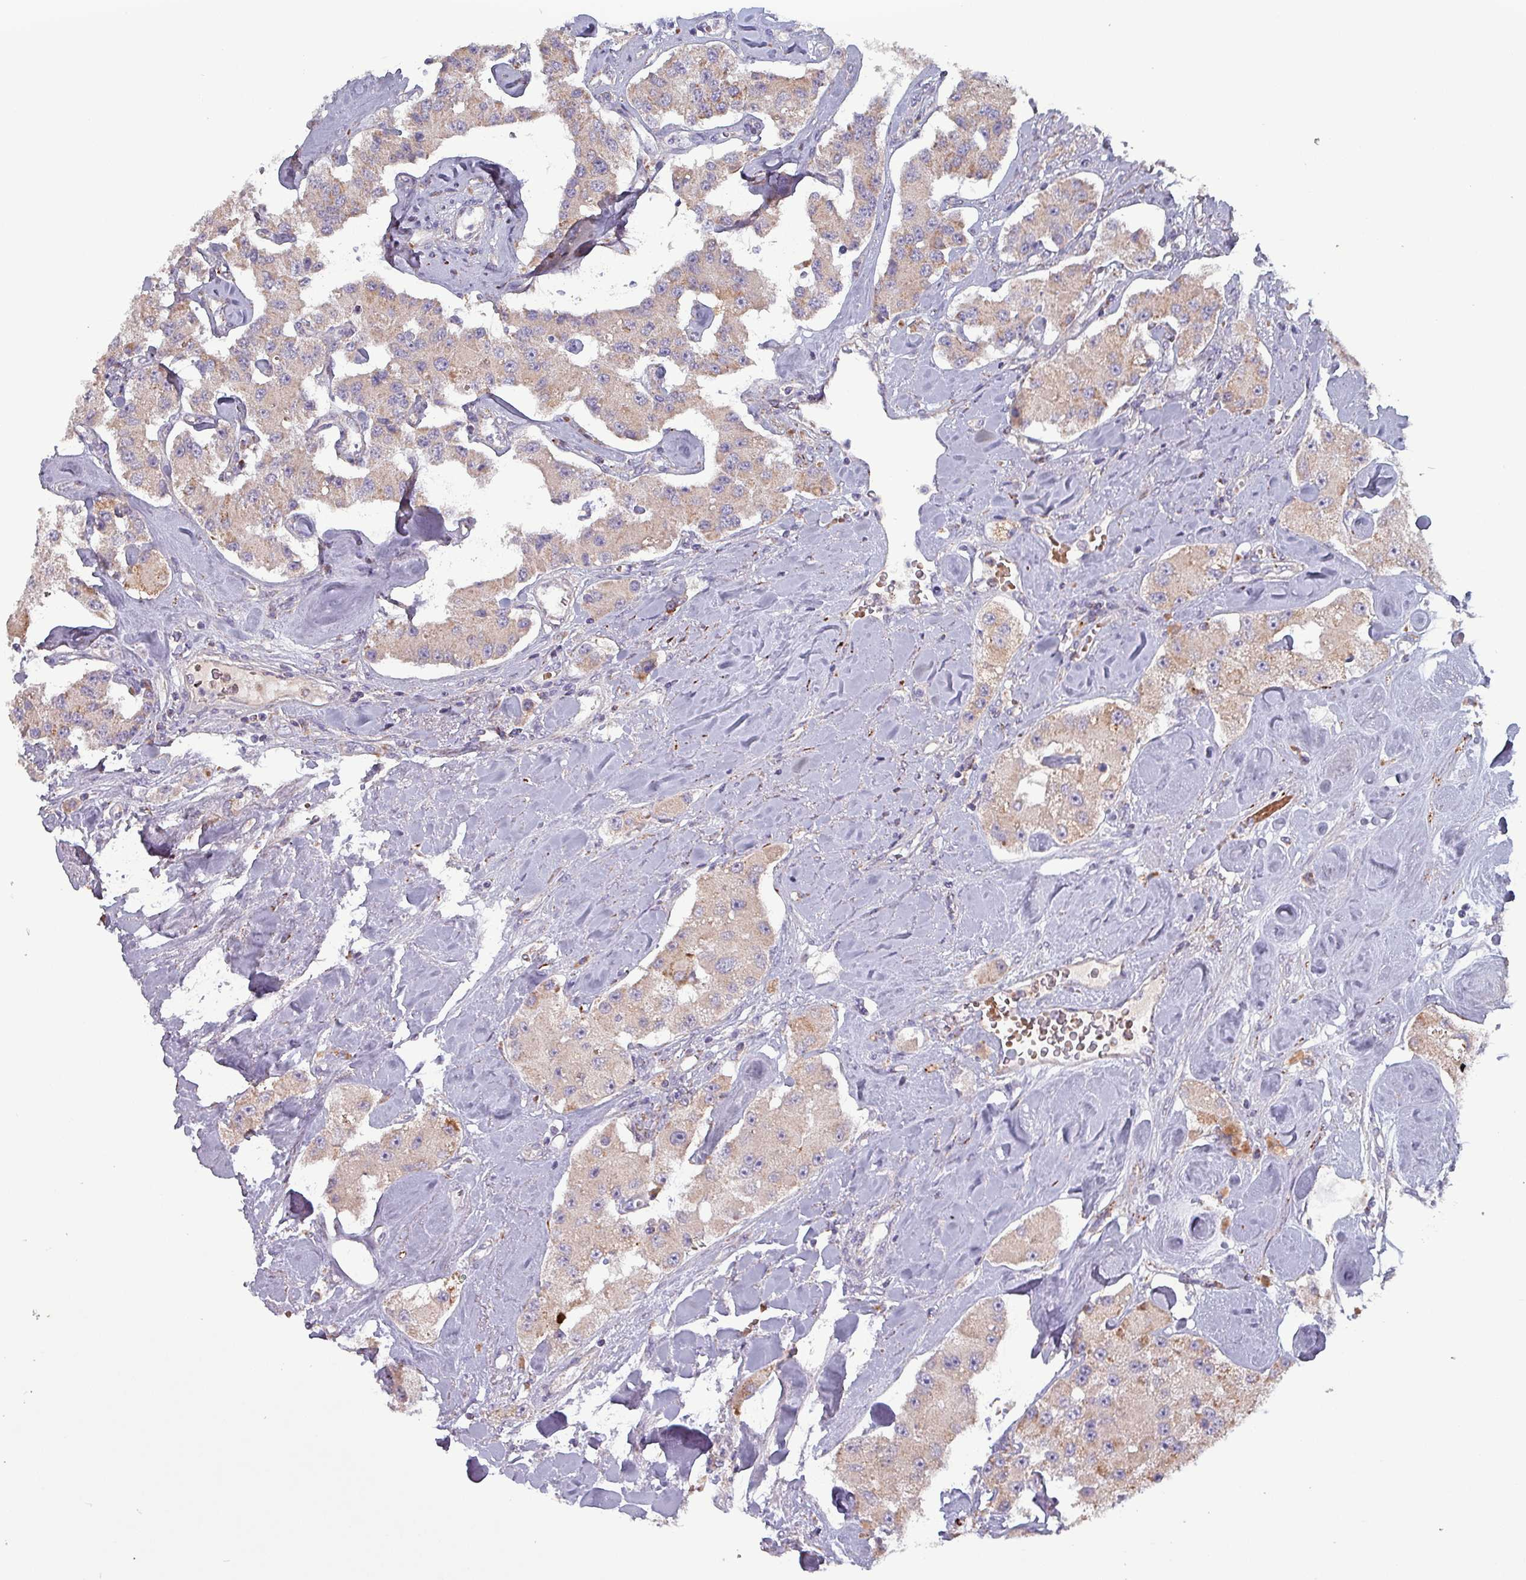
{"staining": {"intensity": "moderate", "quantity": "25%-75%", "location": "cytoplasmic/membranous"}, "tissue": "carcinoid", "cell_type": "Tumor cells", "image_type": "cancer", "snomed": [{"axis": "morphology", "description": "Carcinoid, malignant, NOS"}, {"axis": "topography", "description": "Pancreas"}], "caption": "Immunohistochemistry (IHC) staining of malignant carcinoid, which exhibits medium levels of moderate cytoplasmic/membranous staining in about 25%-75% of tumor cells indicating moderate cytoplasmic/membranous protein positivity. The staining was performed using DAB (brown) for protein detection and nuclei were counterstained in hematoxylin (blue).", "gene": "ZNF322", "patient": {"sex": "male", "age": 41}}